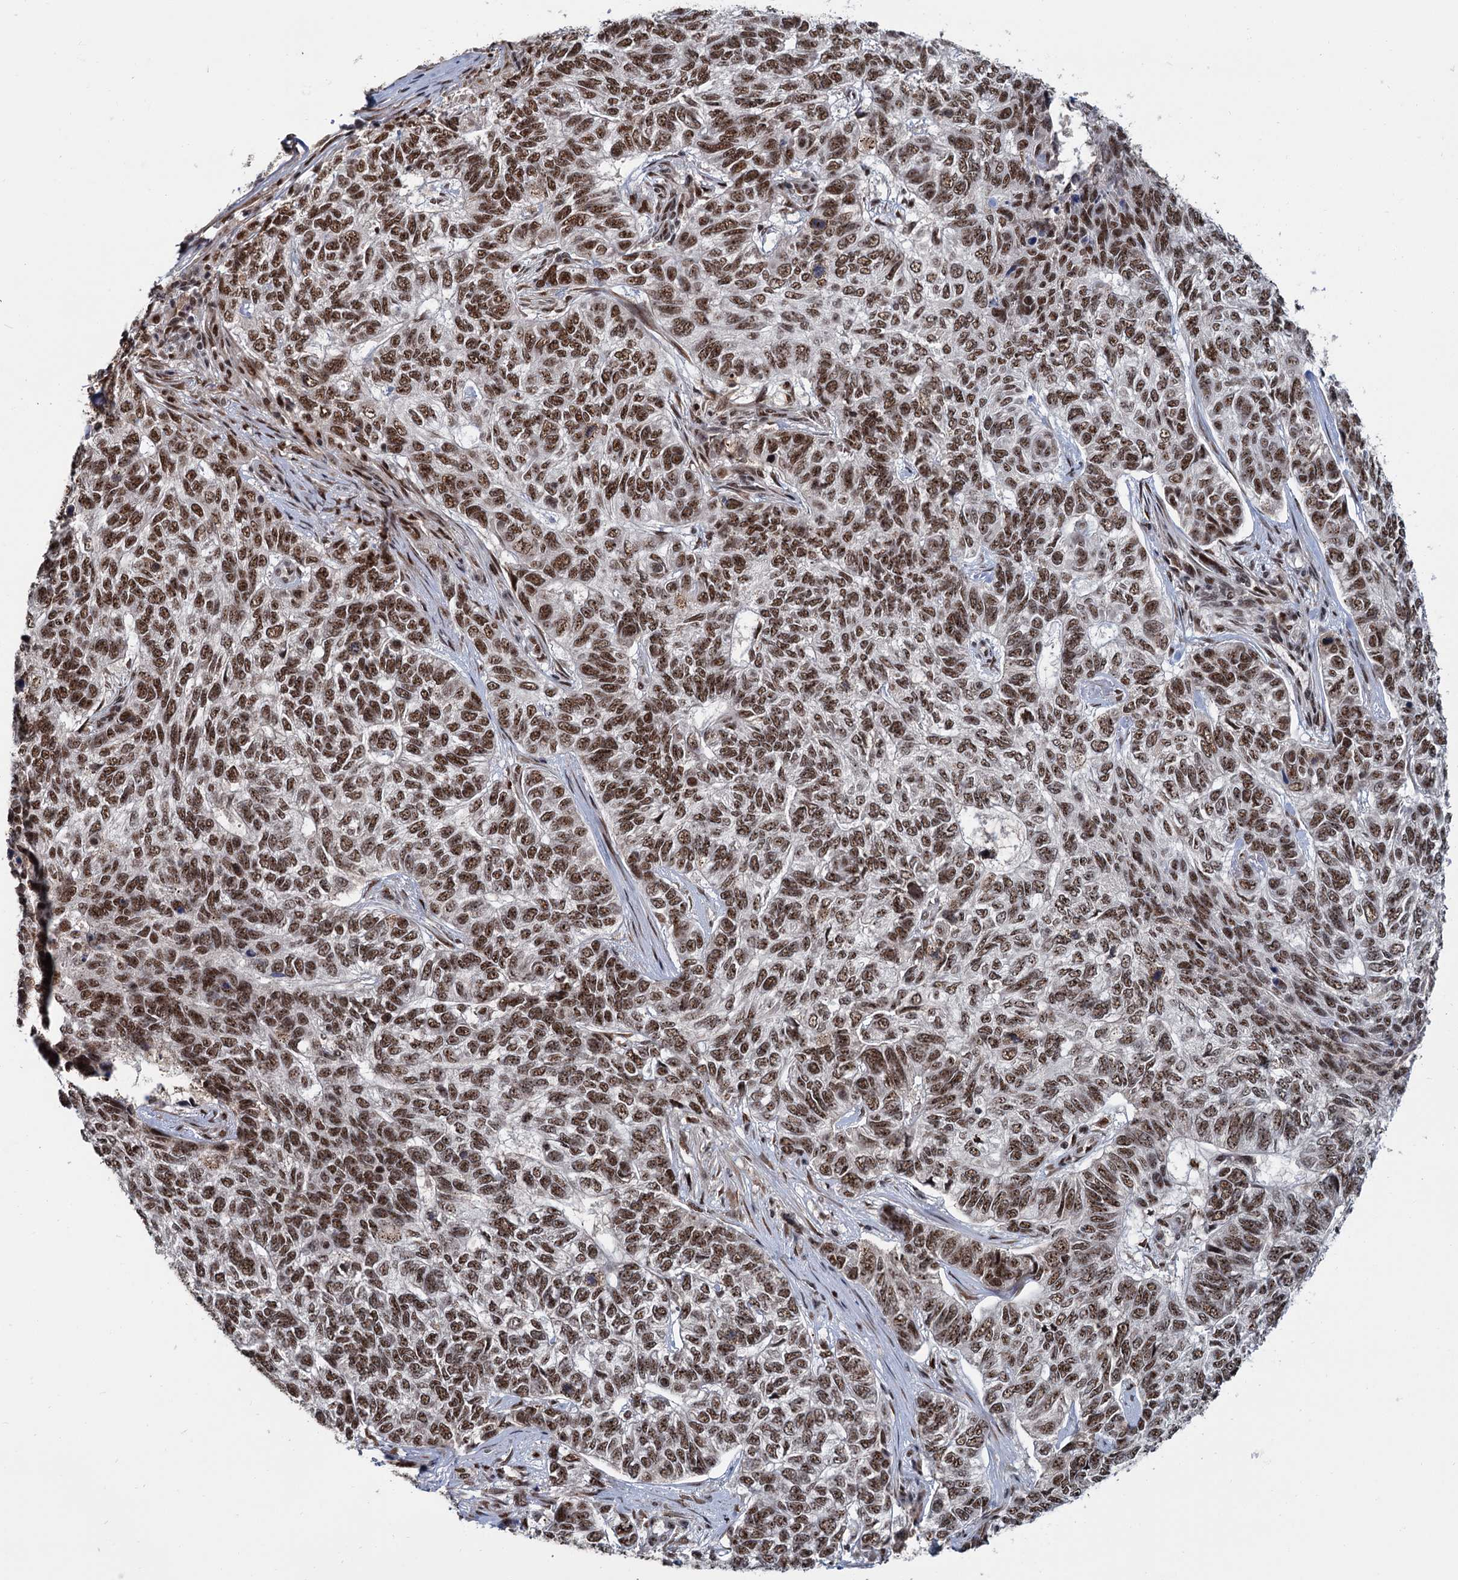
{"staining": {"intensity": "moderate", "quantity": ">75%", "location": "nuclear"}, "tissue": "skin cancer", "cell_type": "Tumor cells", "image_type": "cancer", "snomed": [{"axis": "morphology", "description": "Basal cell carcinoma"}, {"axis": "topography", "description": "Skin"}], "caption": "Moderate nuclear staining for a protein is appreciated in approximately >75% of tumor cells of skin cancer (basal cell carcinoma) using immunohistochemistry.", "gene": "WBP4", "patient": {"sex": "female", "age": 65}}